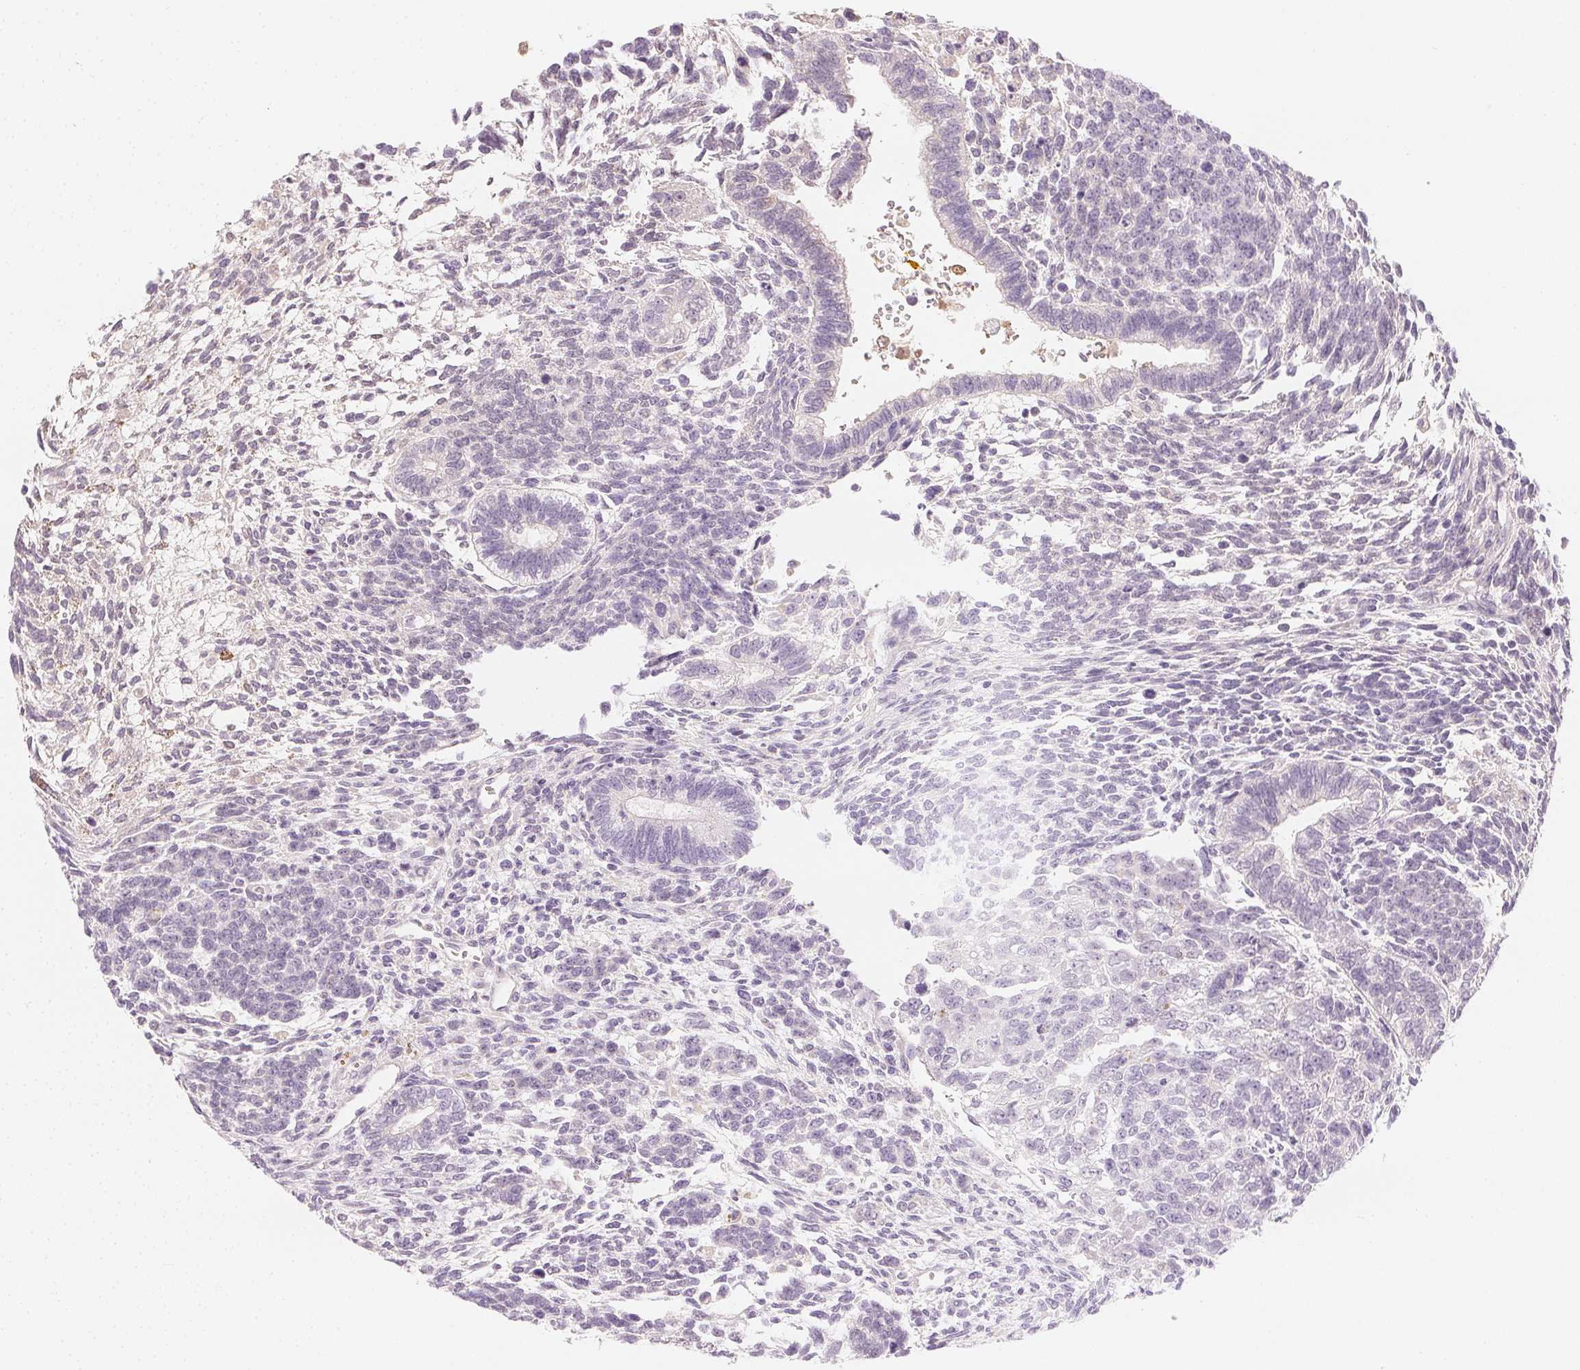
{"staining": {"intensity": "negative", "quantity": "none", "location": "none"}, "tissue": "testis cancer", "cell_type": "Tumor cells", "image_type": "cancer", "snomed": [{"axis": "morphology", "description": "Carcinoma, Embryonal, NOS"}, {"axis": "topography", "description": "Testis"}], "caption": "Photomicrograph shows no significant protein expression in tumor cells of testis cancer.", "gene": "AFM", "patient": {"sex": "male", "age": 23}}